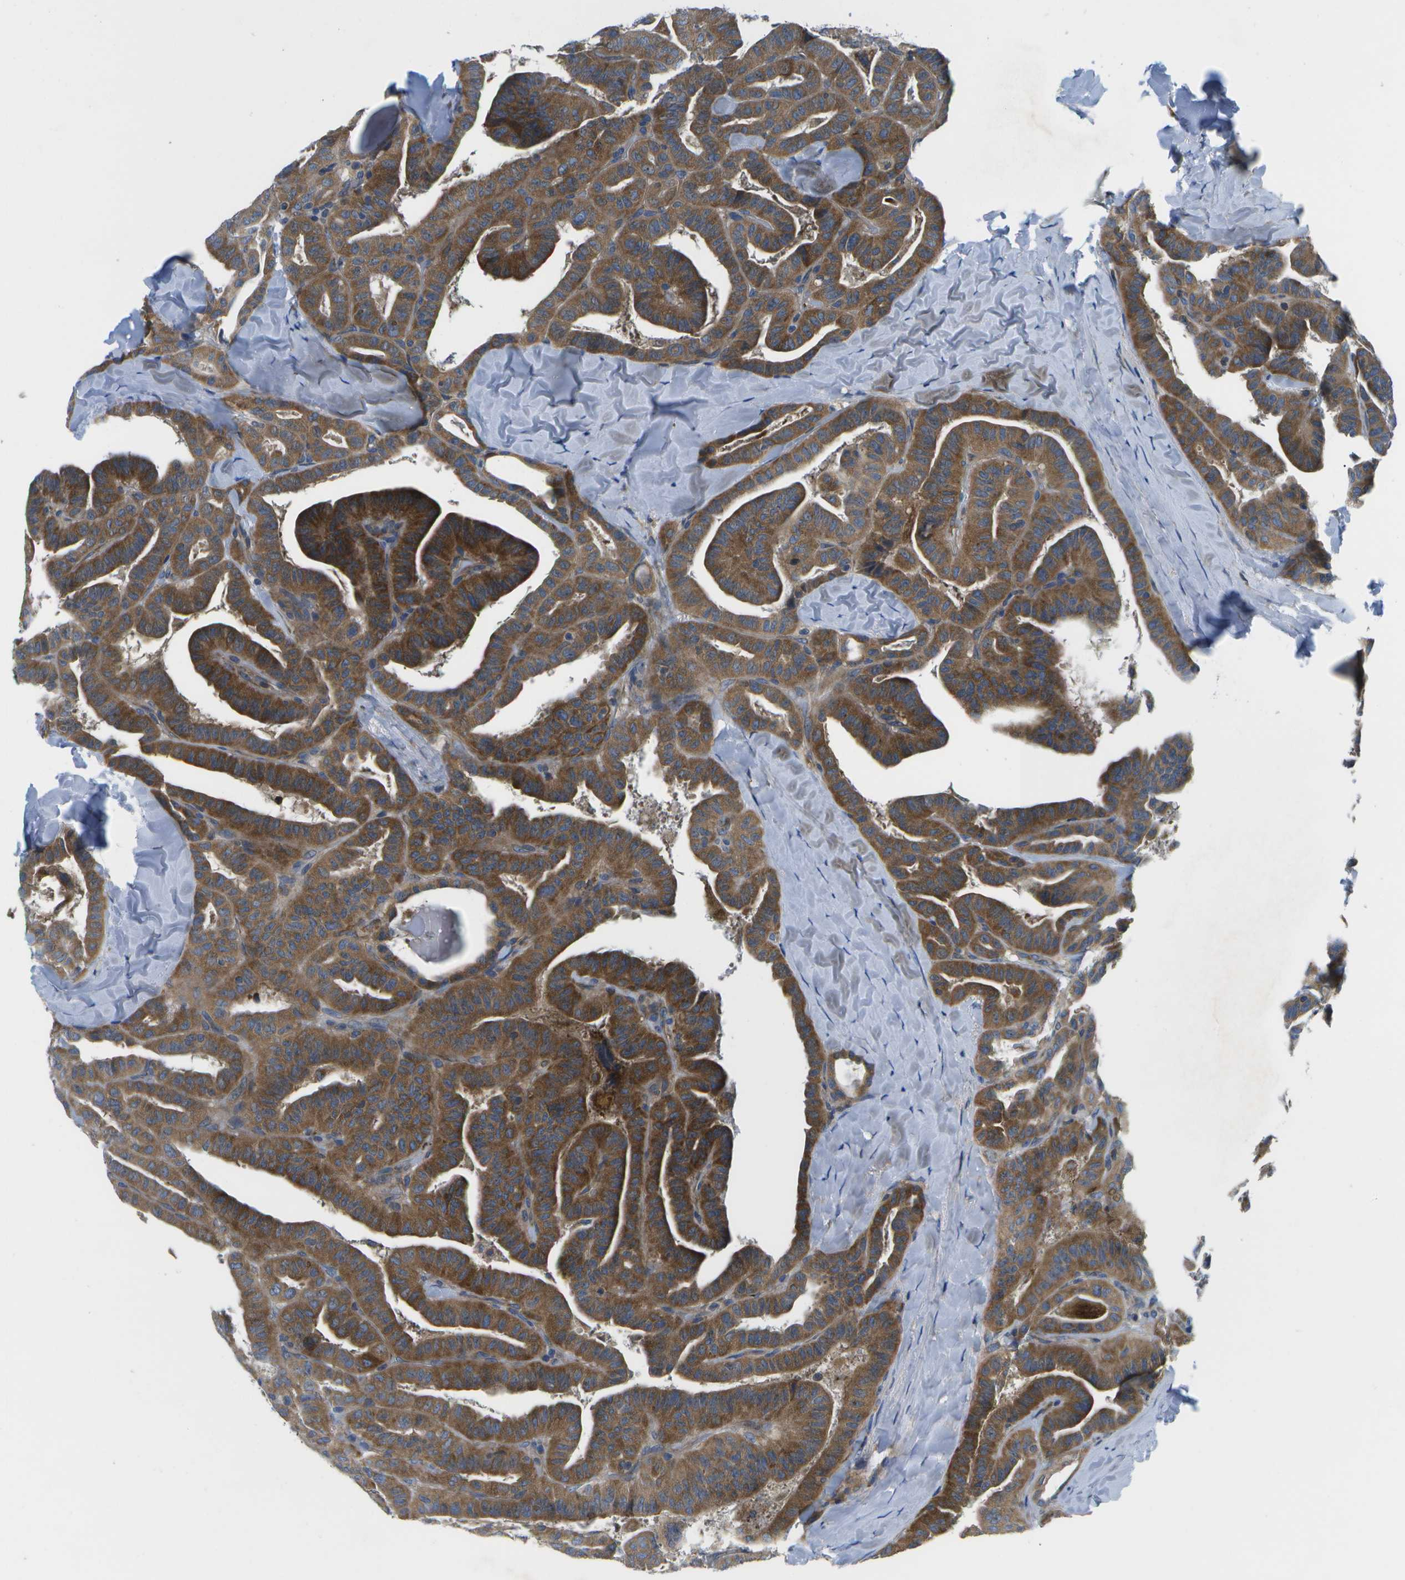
{"staining": {"intensity": "strong", "quantity": ">75%", "location": "cytoplasmic/membranous"}, "tissue": "thyroid cancer", "cell_type": "Tumor cells", "image_type": "cancer", "snomed": [{"axis": "morphology", "description": "Papillary adenocarcinoma, NOS"}, {"axis": "topography", "description": "Thyroid gland"}], "caption": "Immunohistochemical staining of human papillary adenocarcinoma (thyroid) demonstrates high levels of strong cytoplasmic/membranous protein positivity in approximately >75% of tumor cells.", "gene": "GDF5", "patient": {"sex": "male", "age": 77}}